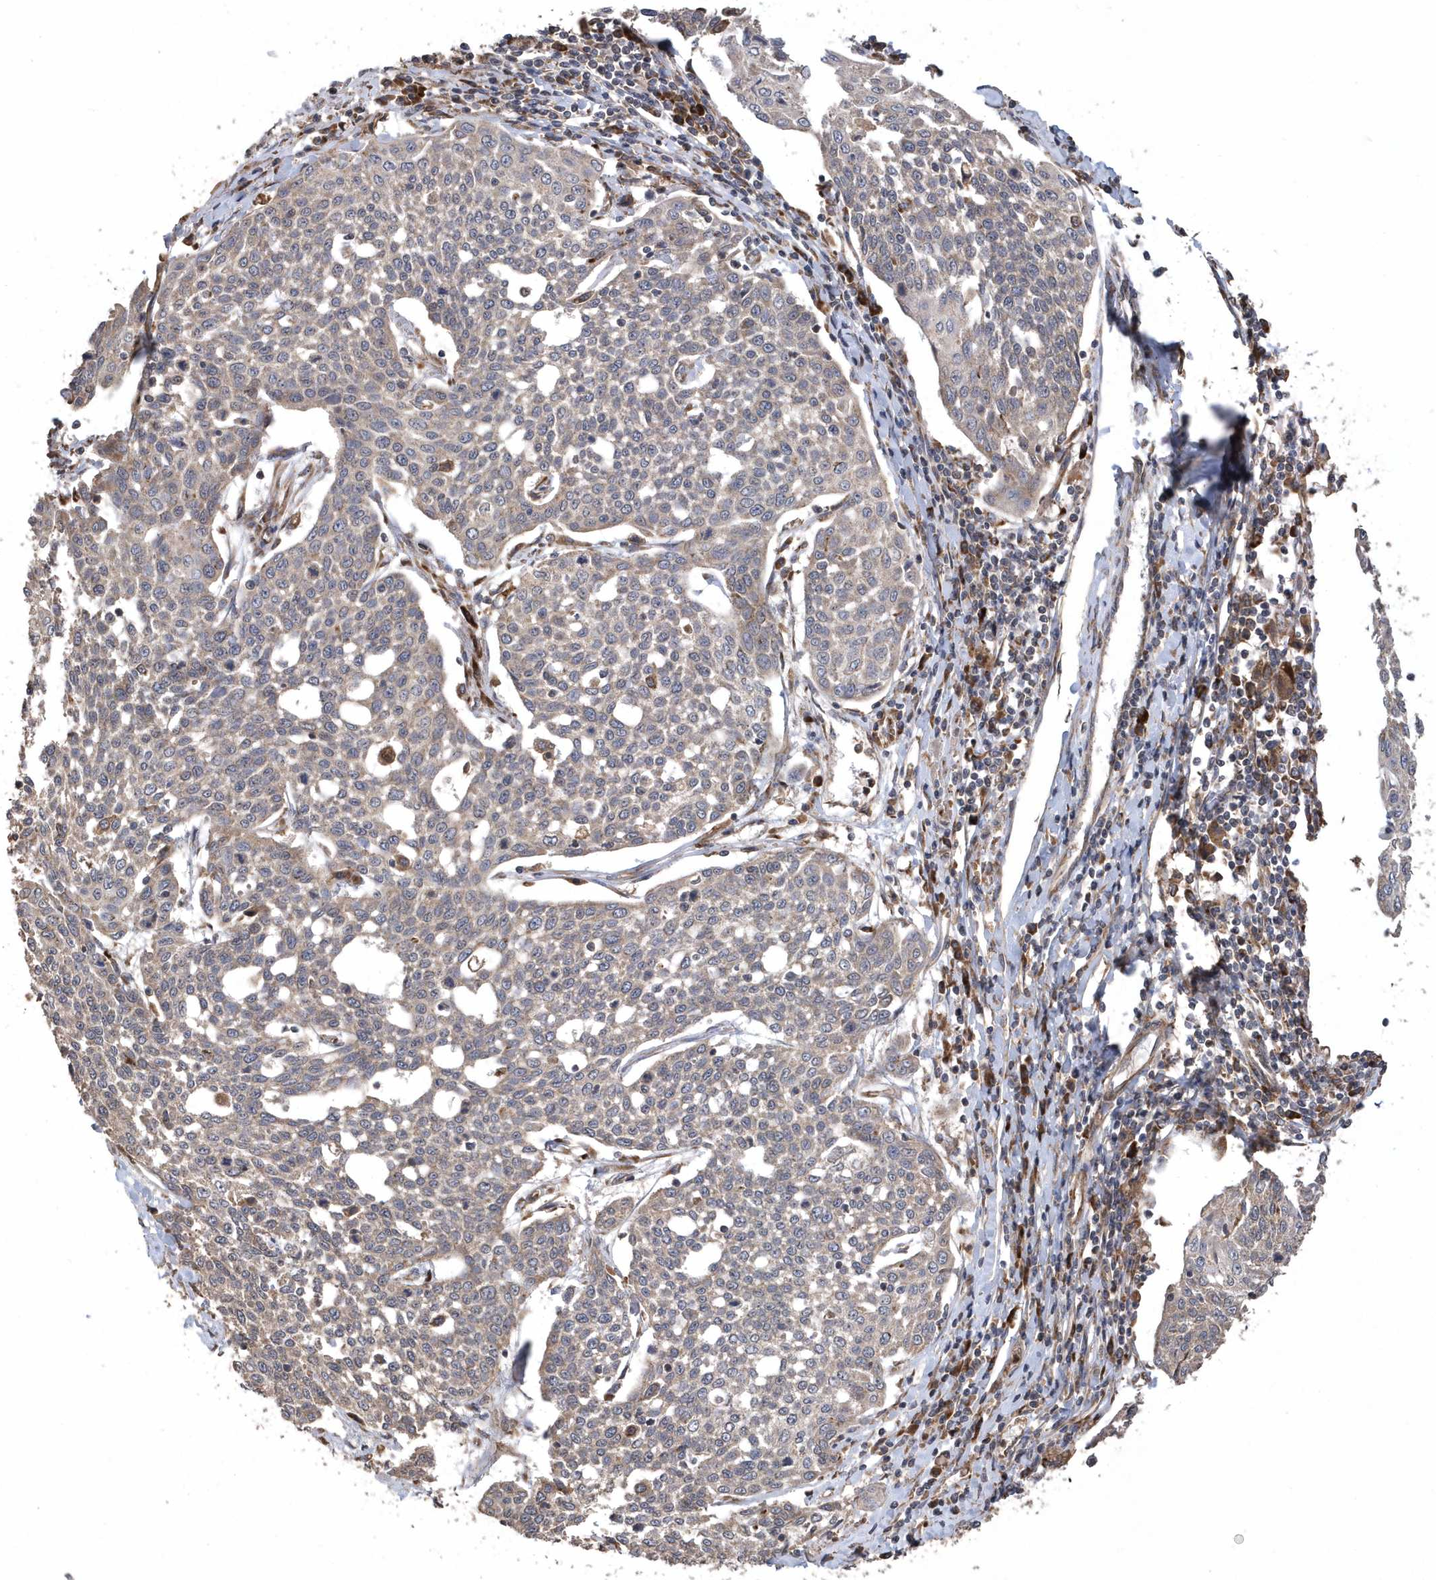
{"staining": {"intensity": "negative", "quantity": "none", "location": "none"}, "tissue": "cervical cancer", "cell_type": "Tumor cells", "image_type": "cancer", "snomed": [{"axis": "morphology", "description": "Squamous cell carcinoma, NOS"}, {"axis": "topography", "description": "Cervix"}], "caption": "The immunohistochemistry histopathology image has no significant staining in tumor cells of cervical squamous cell carcinoma tissue. The staining was performed using DAB to visualize the protein expression in brown, while the nuclei were stained in blue with hematoxylin (Magnification: 20x).", "gene": "WASHC5", "patient": {"sex": "female", "age": 34}}